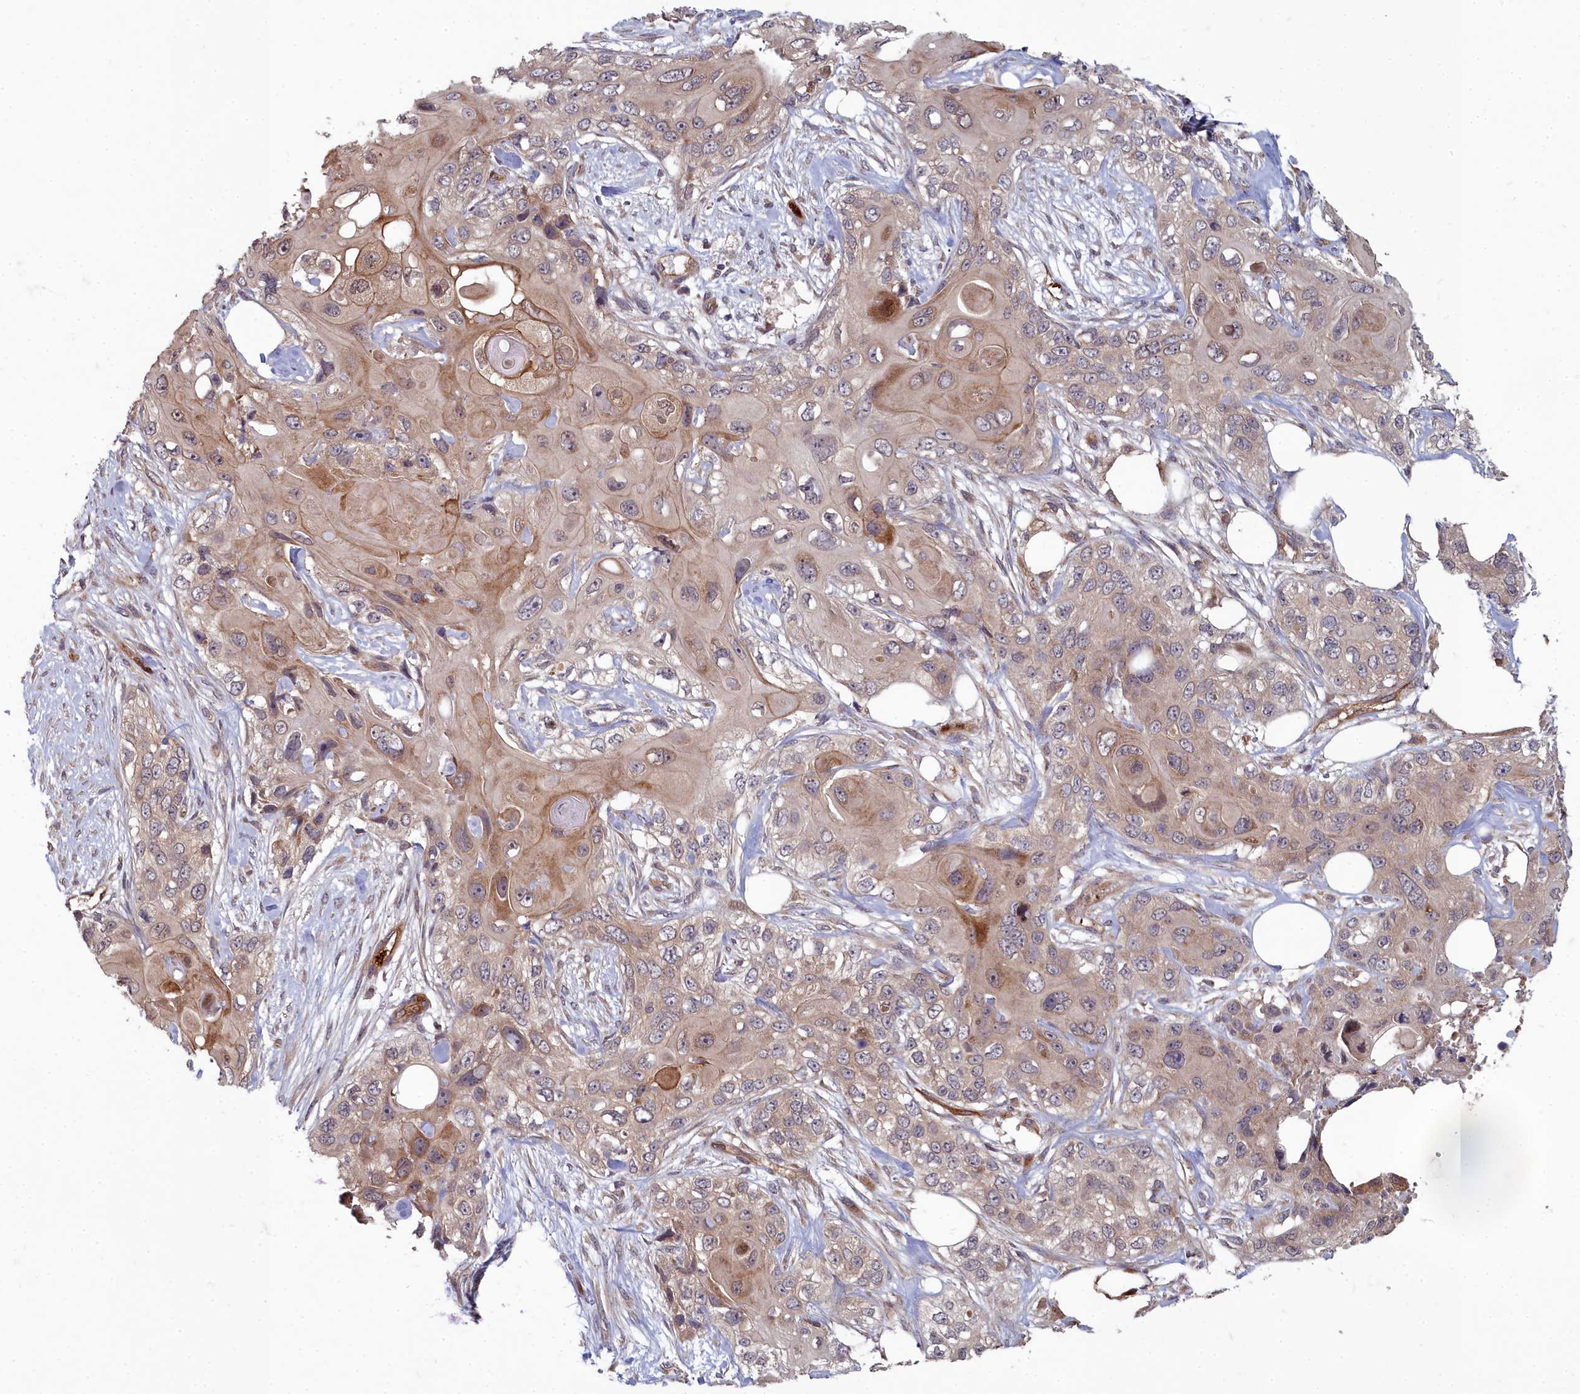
{"staining": {"intensity": "moderate", "quantity": "25%-75%", "location": "cytoplasmic/membranous,nuclear"}, "tissue": "skin cancer", "cell_type": "Tumor cells", "image_type": "cancer", "snomed": [{"axis": "morphology", "description": "Normal tissue, NOS"}, {"axis": "morphology", "description": "Squamous cell carcinoma, NOS"}, {"axis": "topography", "description": "Skin"}], "caption": "This is a photomicrograph of immunohistochemistry staining of skin squamous cell carcinoma, which shows moderate staining in the cytoplasmic/membranous and nuclear of tumor cells.", "gene": "TSPYL4", "patient": {"sex": "male", "age": 72}}